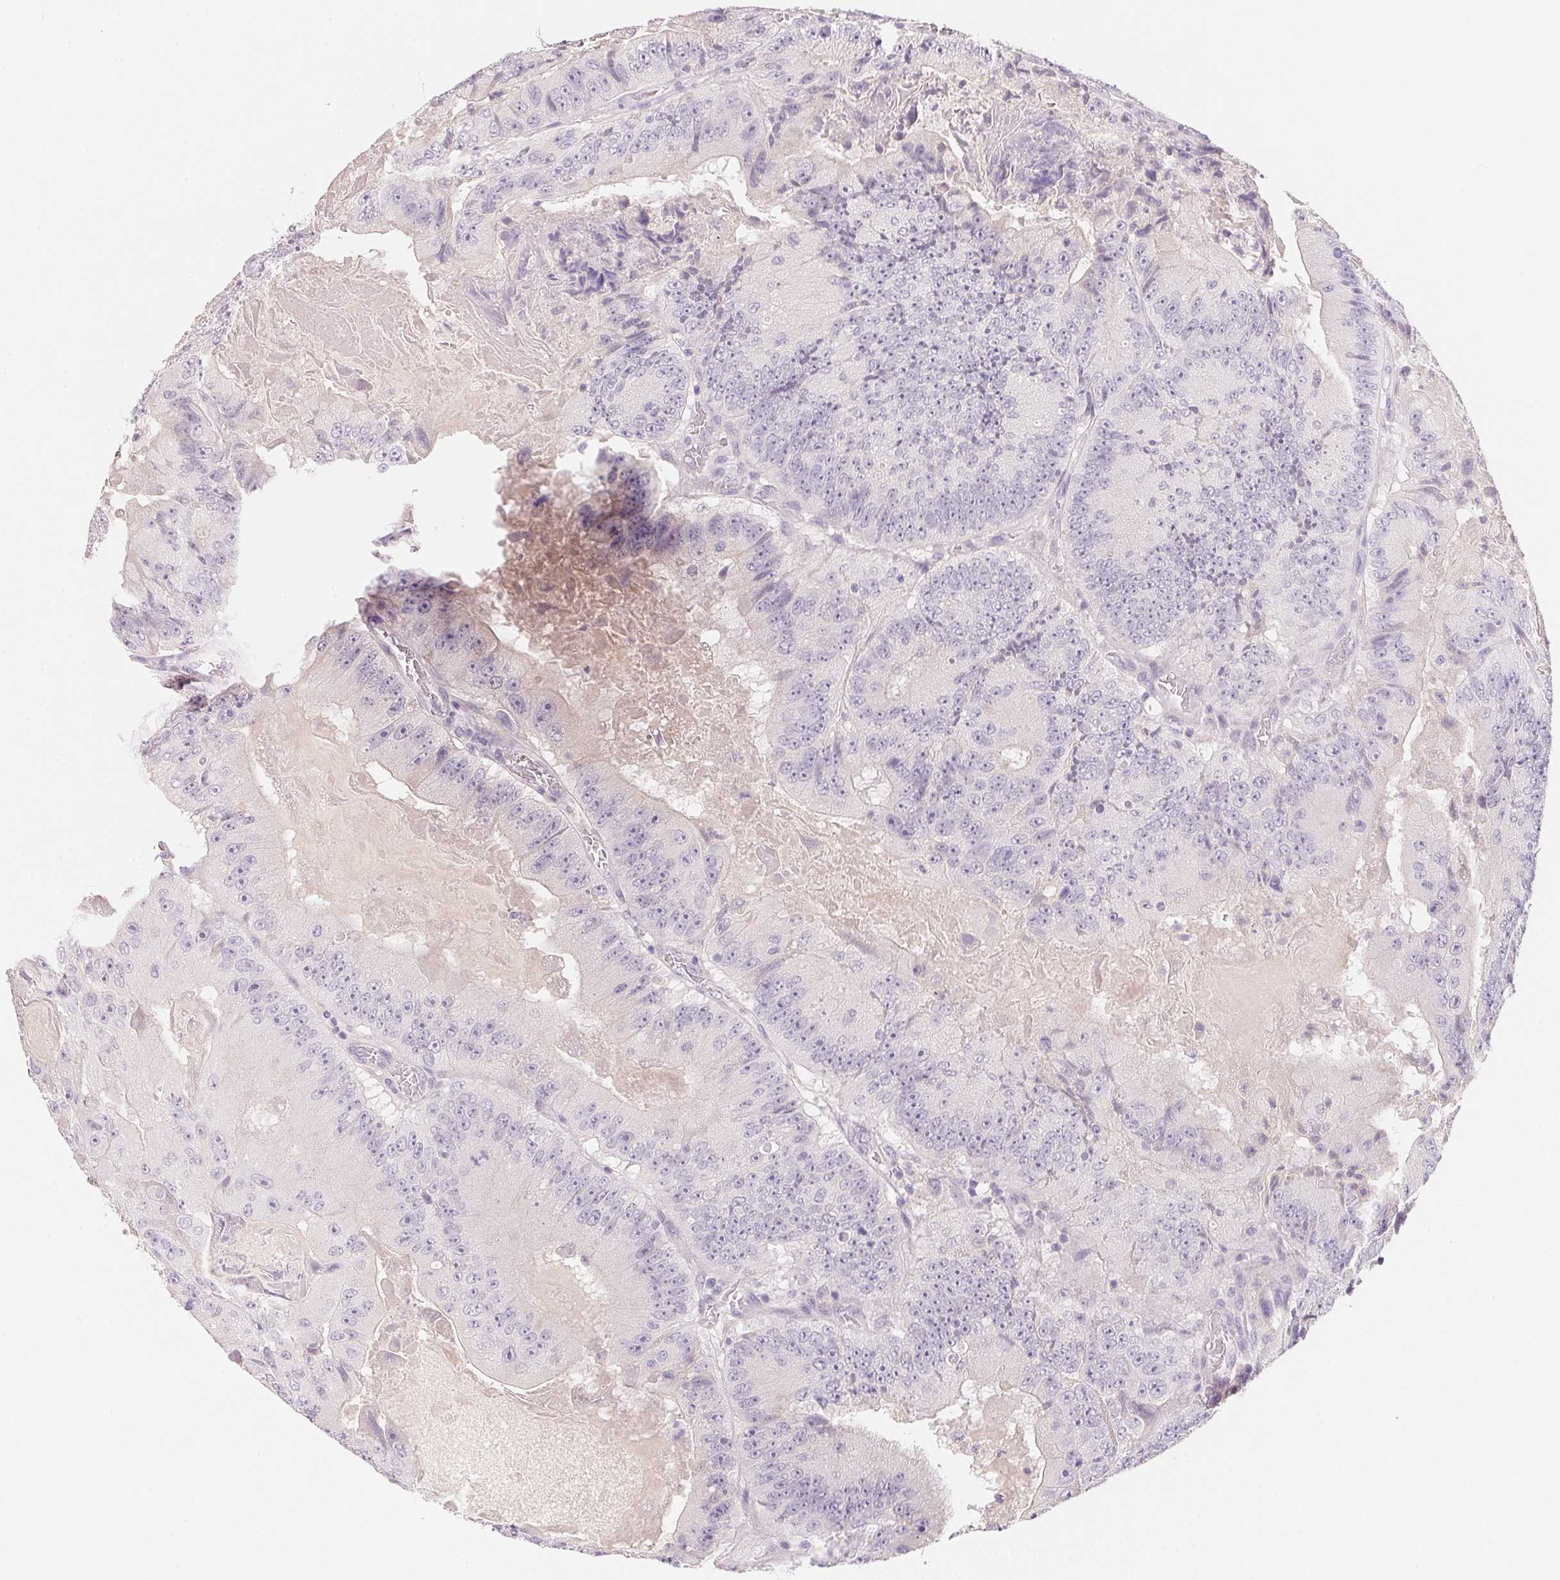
{"staining": {"intensity": "negative", "quantity": "none", "location": "none"}, "tissue": "colorectal cancer", "cell_type": "Tumor cells", "image_type": "cancer", "snomed": [{"axis": "morphology", "description": "Adenocarcinoma, NOS"}, {"axis": "topography", "description": "Colon"}], "caption": "A histopathology image of human colorectal cancer (adenocarcinoma) is negative for staining in tumor cells.", "gene": "MCOLN3", "patient": {"sex": "female", "age": 86}}